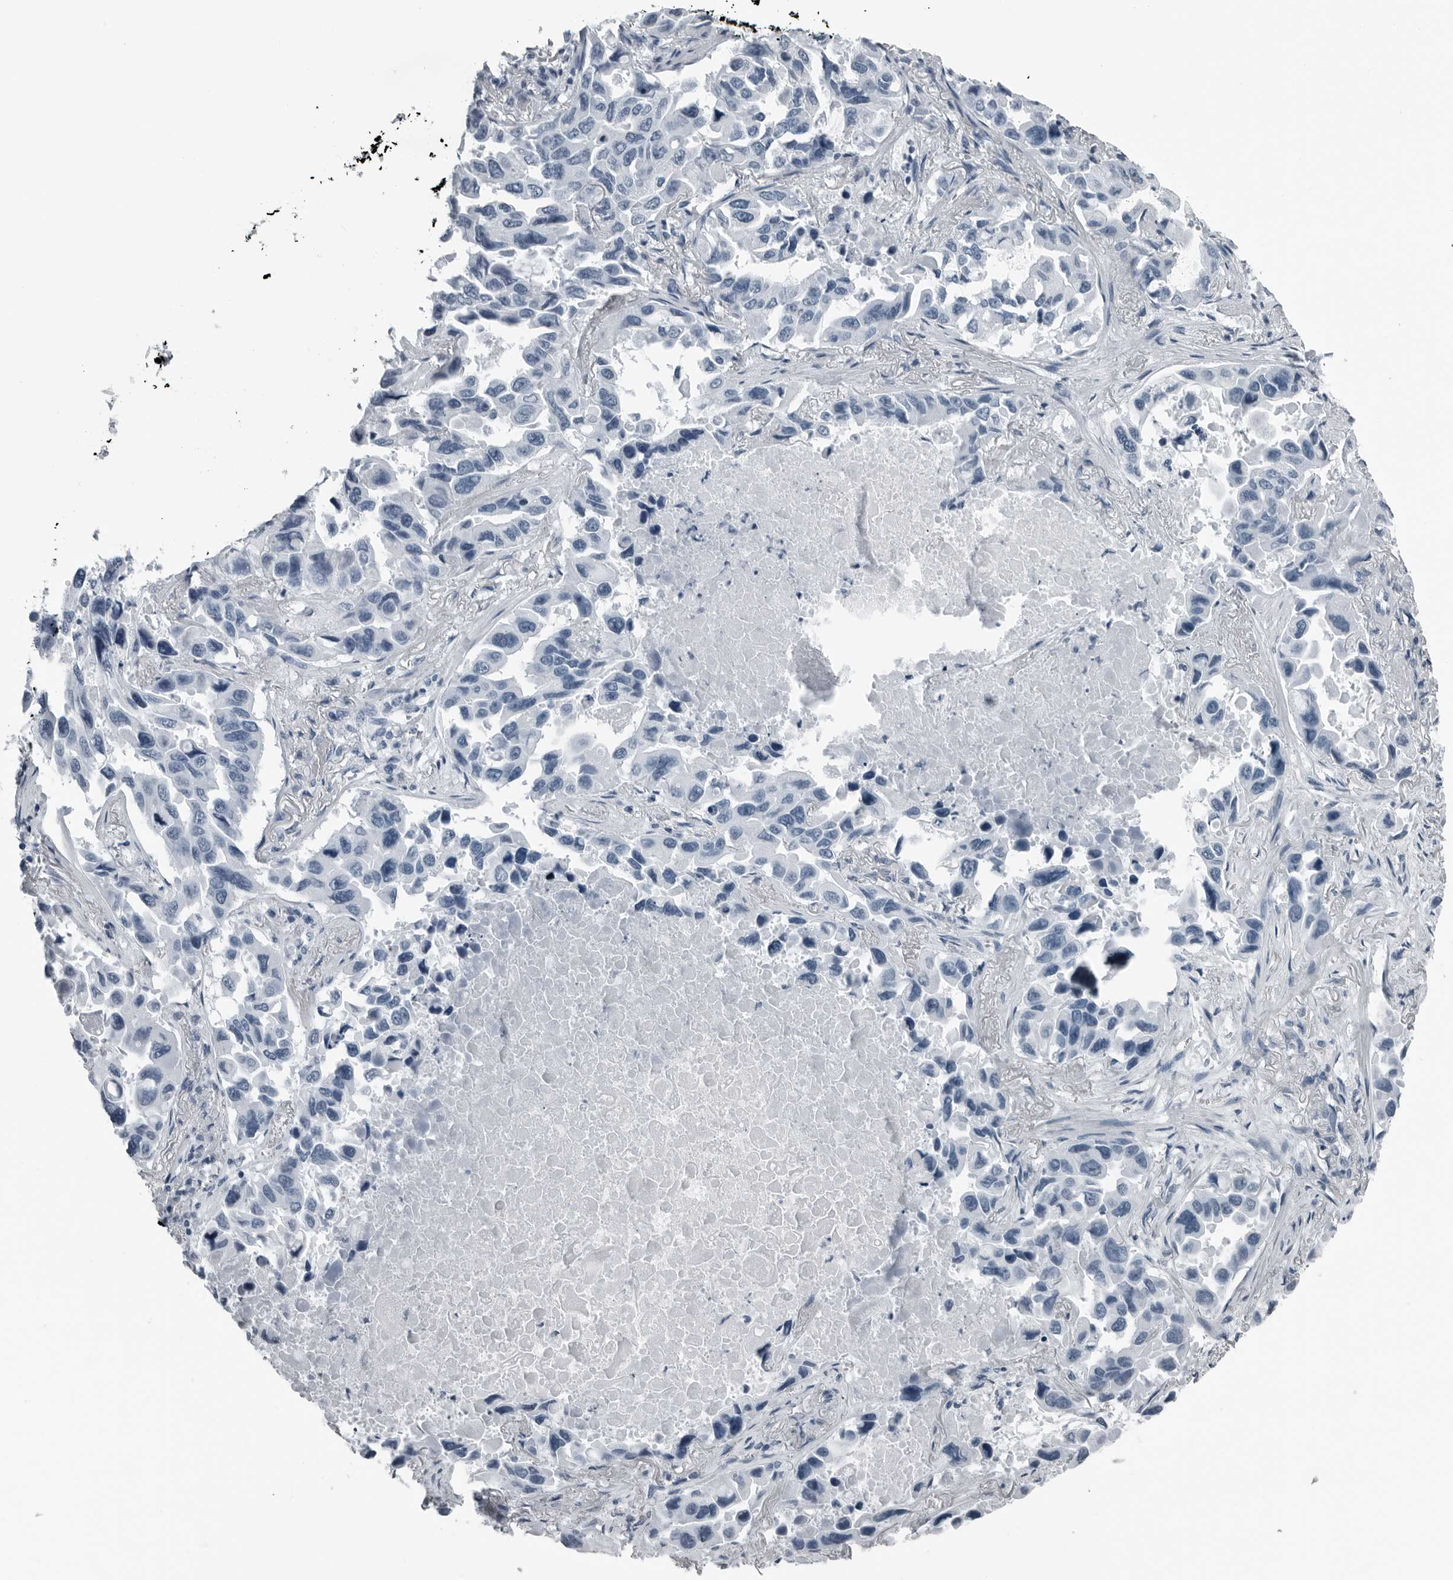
{"staining": {"intensity": "negative", "quantity": "none", "location": "none"}, "tissue": "lung cancer", "cell_type": "Tumor cells", "image_type": "cancer", "snomed": [{"axis": "morphology", "description": "Adenocarcinoma, NOS"}, {"axis": "topography", "description": "Lung"}], "caption": "Adenocarcinoma (lung) was stained to show a protein in brown. There is no significant staining in tumor cells.", "gene": "PRSS1", "patient": {"sex": "male", "age": 64}}